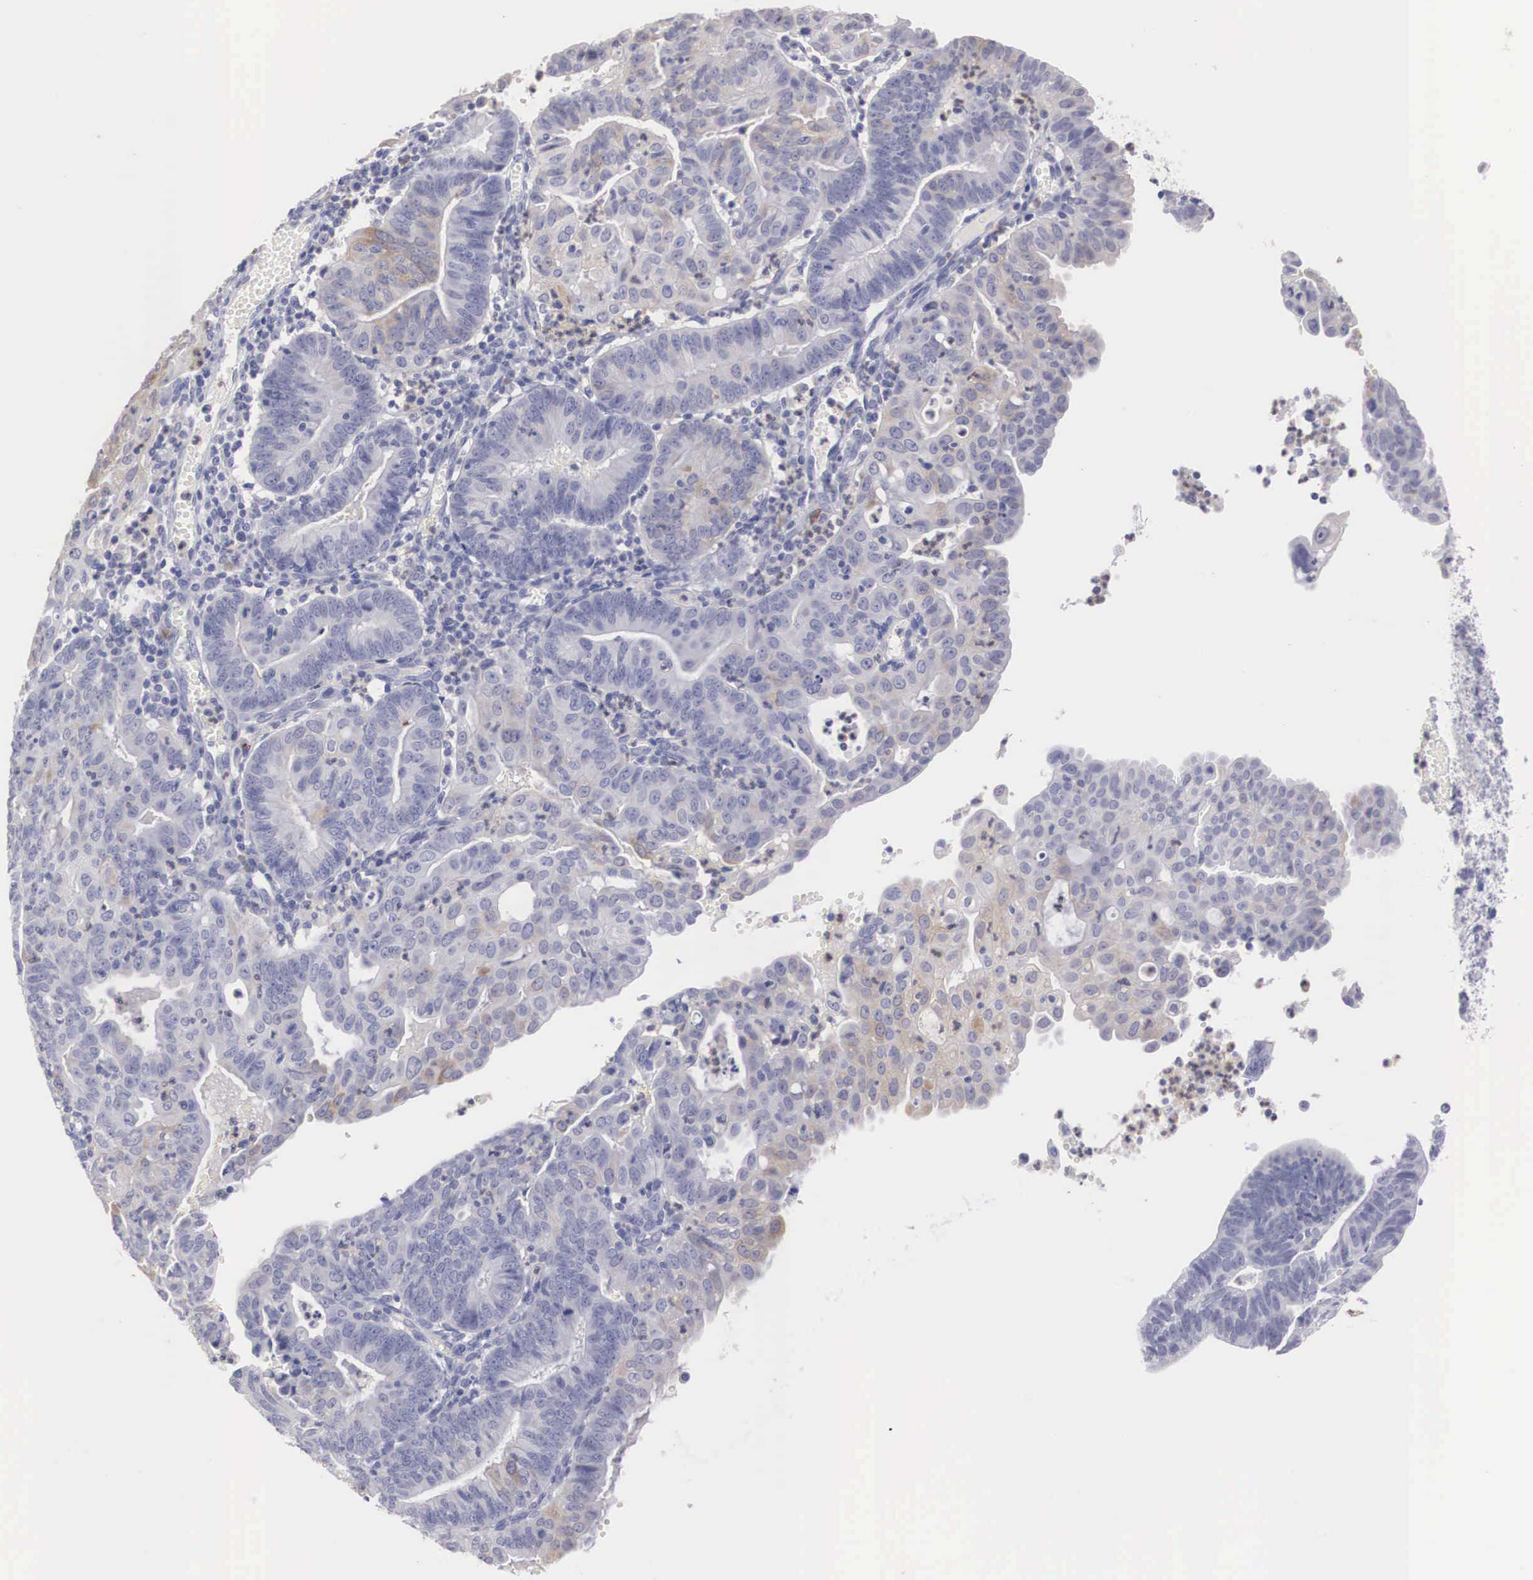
{"staining": {"intensity": "weak", "quantity": "<25%", "location": "cytoplasmic/membranous"}, "tissue": "endometrial cancer", "cell_type": "Tumor cells", "image_type": "cancer", "snomed": [{"axis": "morphology", "description": "Adenocarcinoma, NOS"}, {"axis": "topography", "description": "Endometrium"}], "caption": "Endometrial cancer stained for a protein using IHC displays no expression tumor cells.", "gene": "REPS2", "patient": {"sex": "female", "age": 60}}